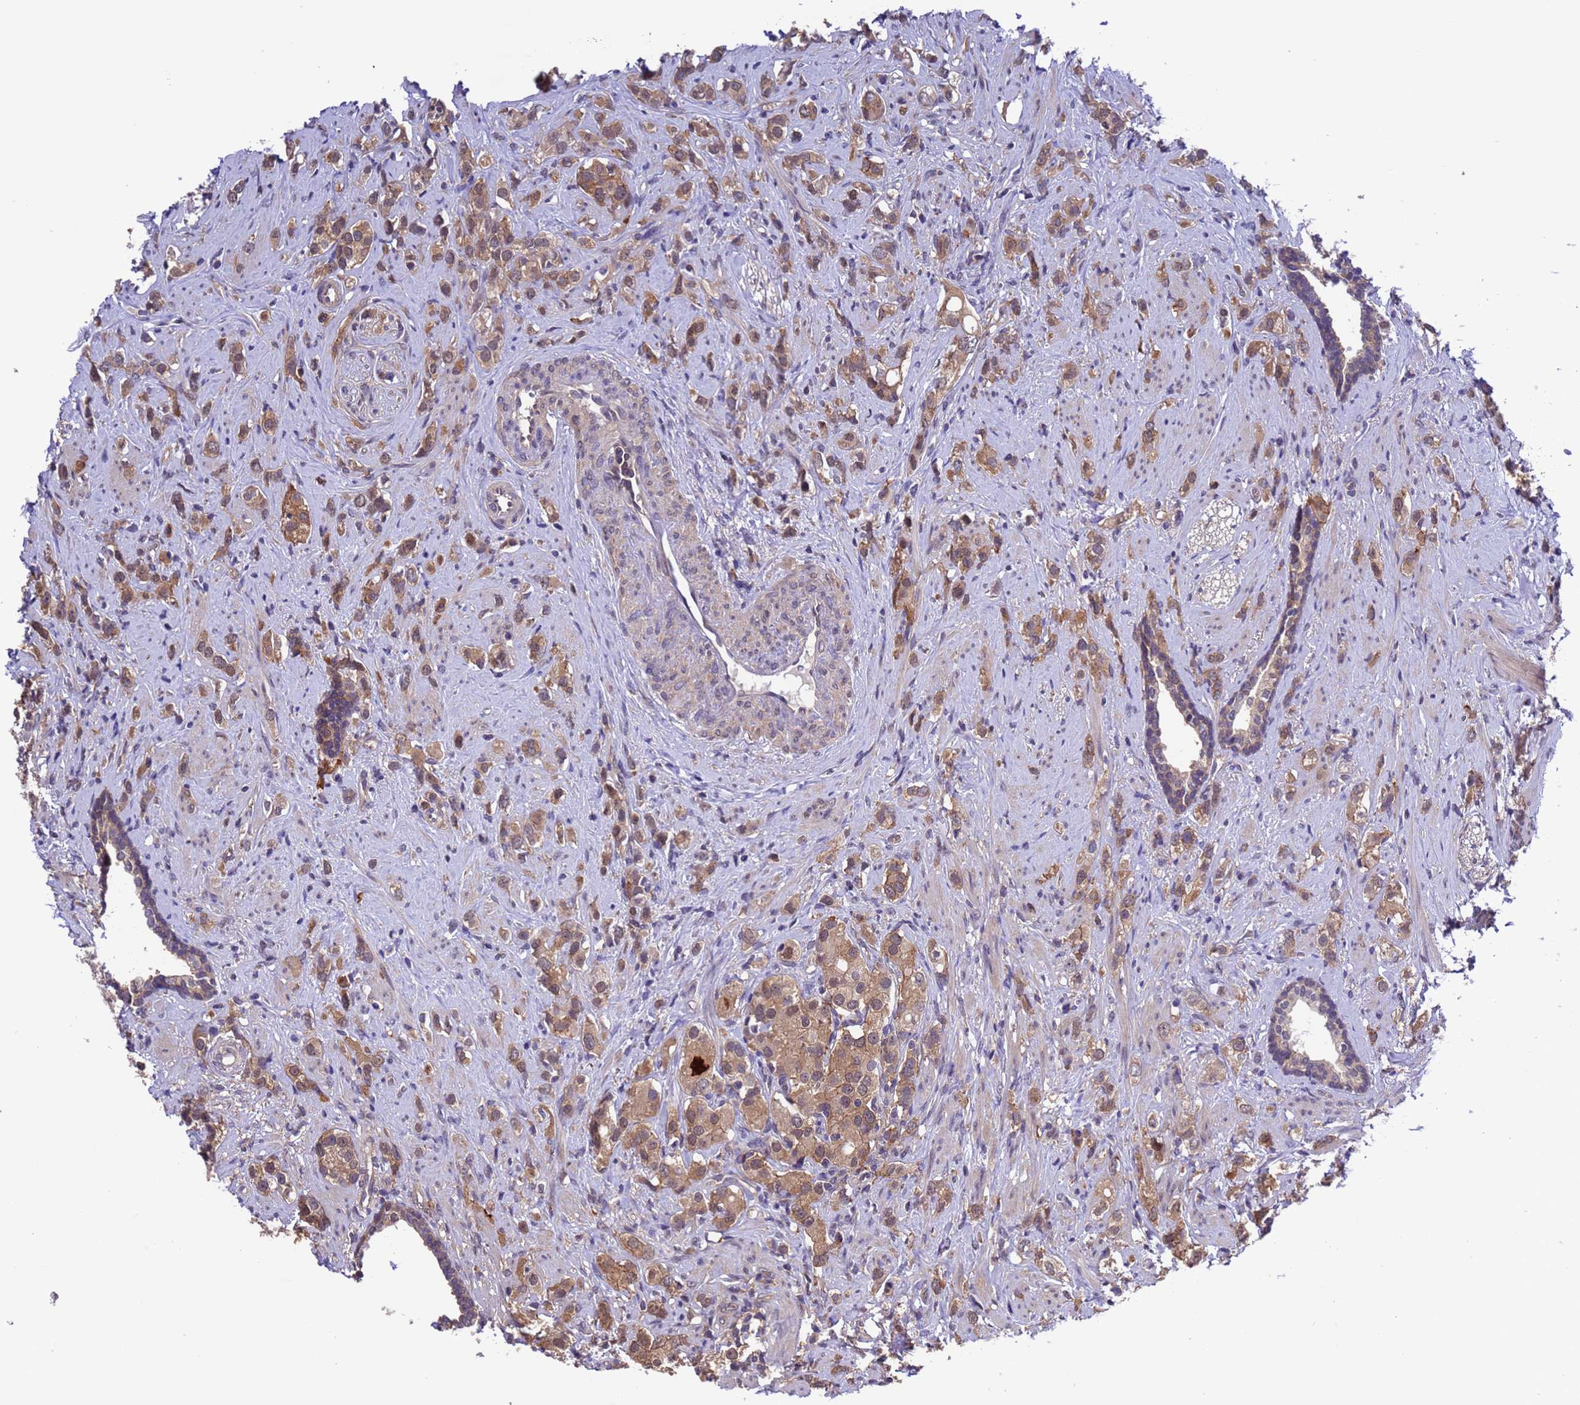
{"staining": {"intensity": "moderate", "quantity": ">75%", "location": "cytoplasmic/membranous,nuclear"}, "tissue": "prostate cancer", "cell_type": "Tumor cells", "image_type": "cancer", "snomed": [{"axis": "morphology", "description": "Adenocarcinoma, High grade"}, {"axis": "topography", "description": "Prostate"}], "caption": "High-grade adenocarcinoma (prostate) stained with DAB IHC demonstrates medium levels of moderate cytoplasmic/membranous and nuclear positivity in approximately >75% of tumor cells.", "gene": "ZFP69B", "patient": {"sex": "male", "age": 63}}